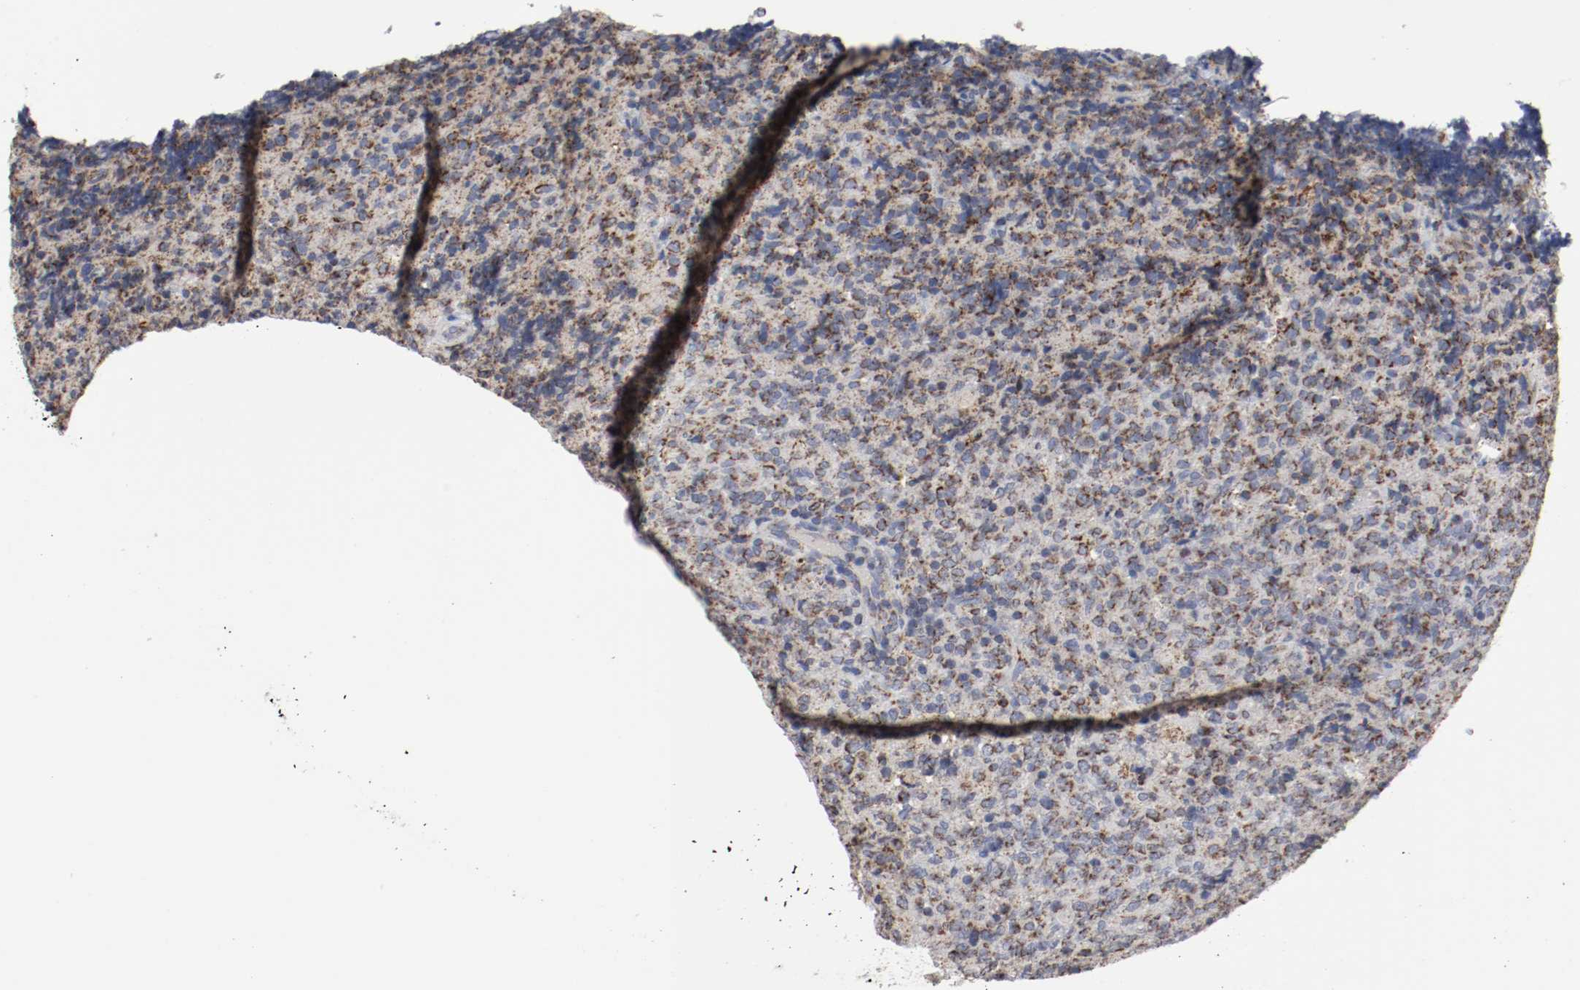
{"staining": {"intensity": "strong", "quantity": ">75%", "location": "cytoplasmic/membranous"}, "tissue": "lymphoma", "cell_type": "Tumor cells", "image_type": "cancer", "snomed": [{"axis": "morphology", "description": "Malignant lymphoma, non-Hodgkin's type, High grade"}, {"axis": "topography", "description": "Tonsil"}], "caption": "This photomicrograph demonstrates IHC staining of human lymphoma, with high strong cytoplasmic/membranous staining in approximately >75% of tumor cells.", "gene": "AFG3L2", "patient": {"sex": "female", "age": 36}}